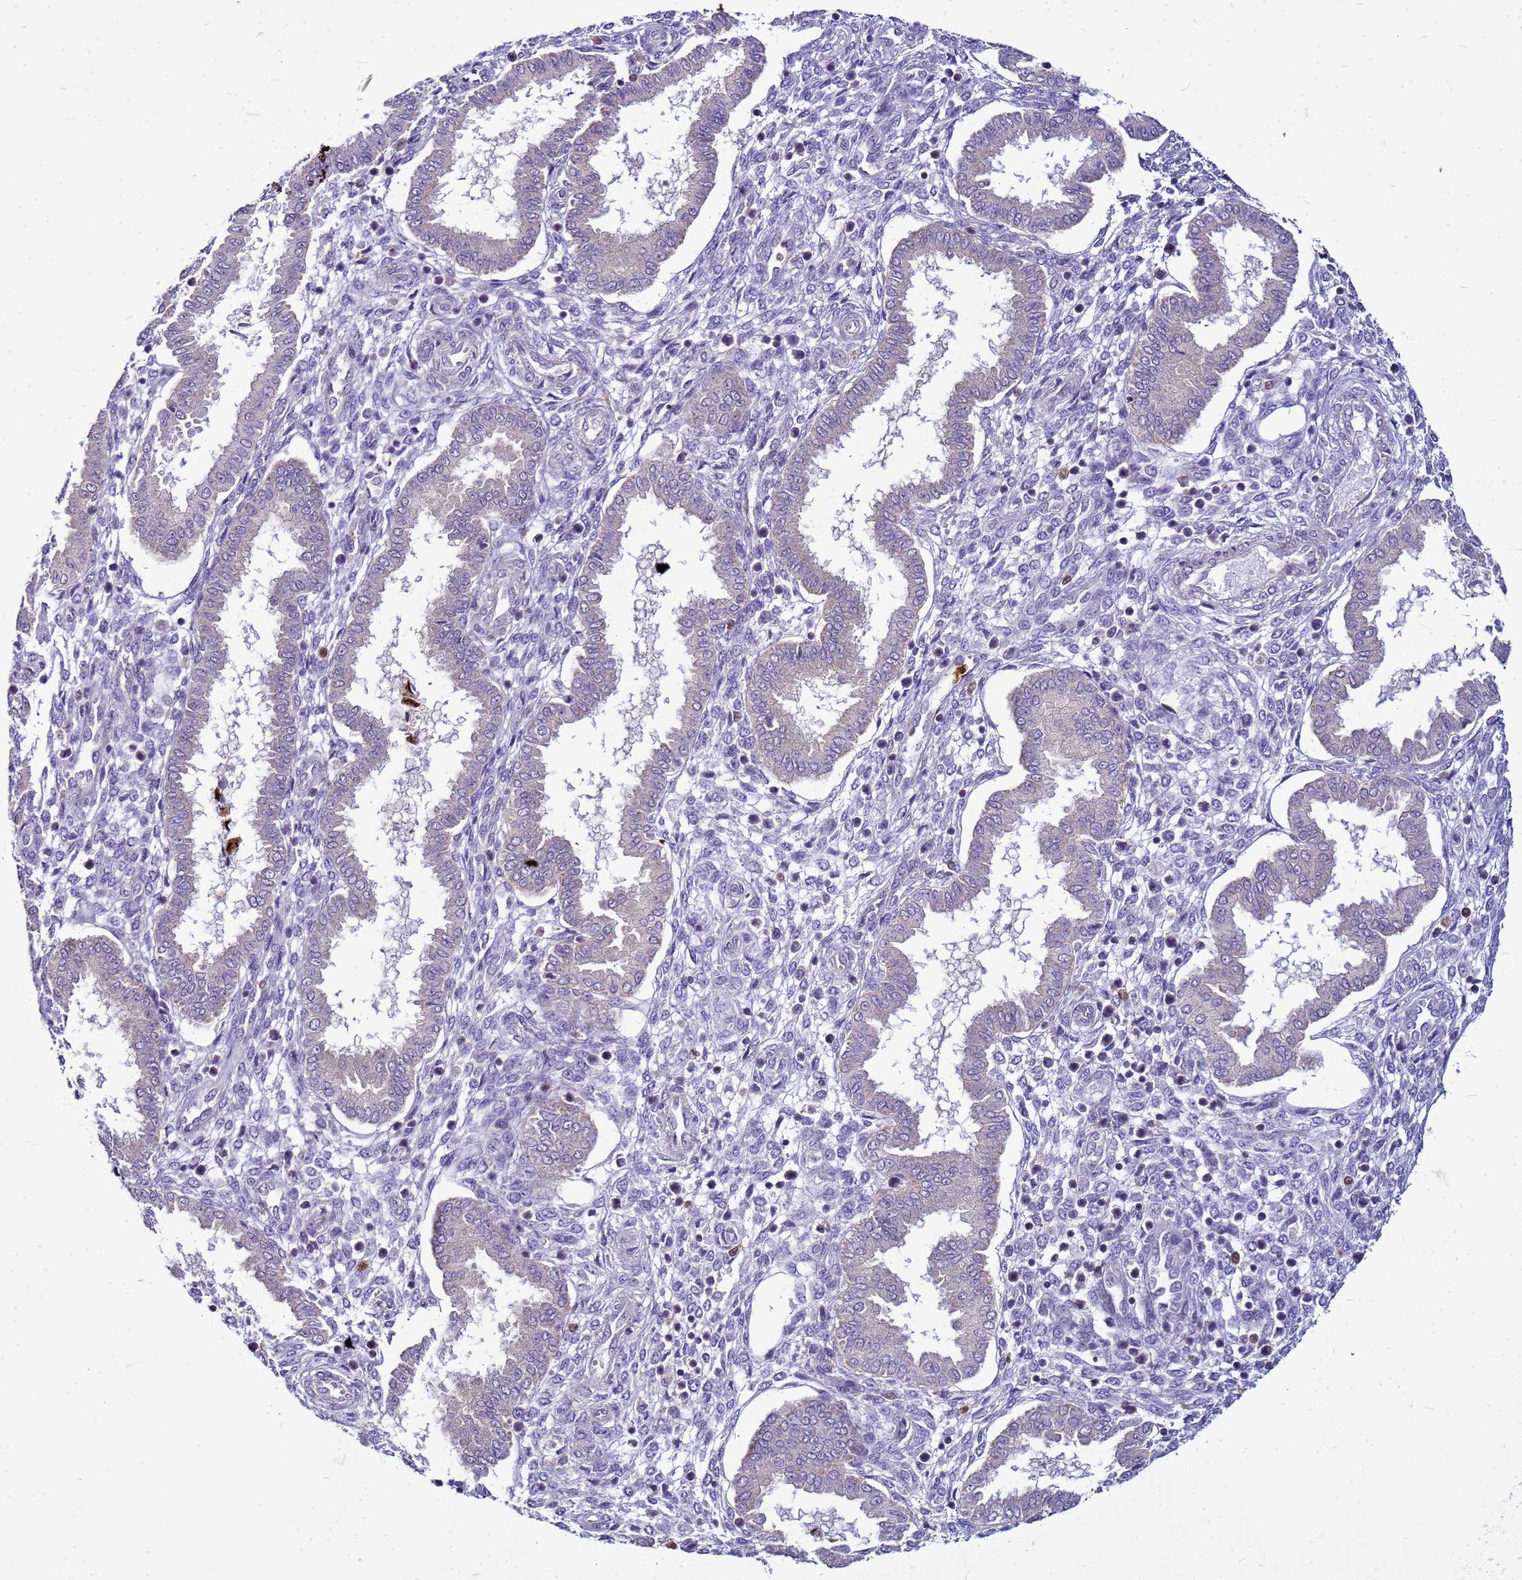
{"staining": {"intensity": "negative", "quantity": "none", "location": "none"}, "tissue": "endometrium", "cell_type": "Cells in endometrial stroma", "image_type": "normal", "snomed": [{"axis": "morphology", "description": "Normal tissue, NOS"}, {"axis": "topography", "description": "Endometrium"}], "caption": "High power microscopy micrograph of an immunohistochemistry (IHC) micrograph of benign endometrium, revealing no significant positivity in cells in endometrial stroma.", "gene": "VPS4B", "patient": {"sex": "female", "age": 24}}